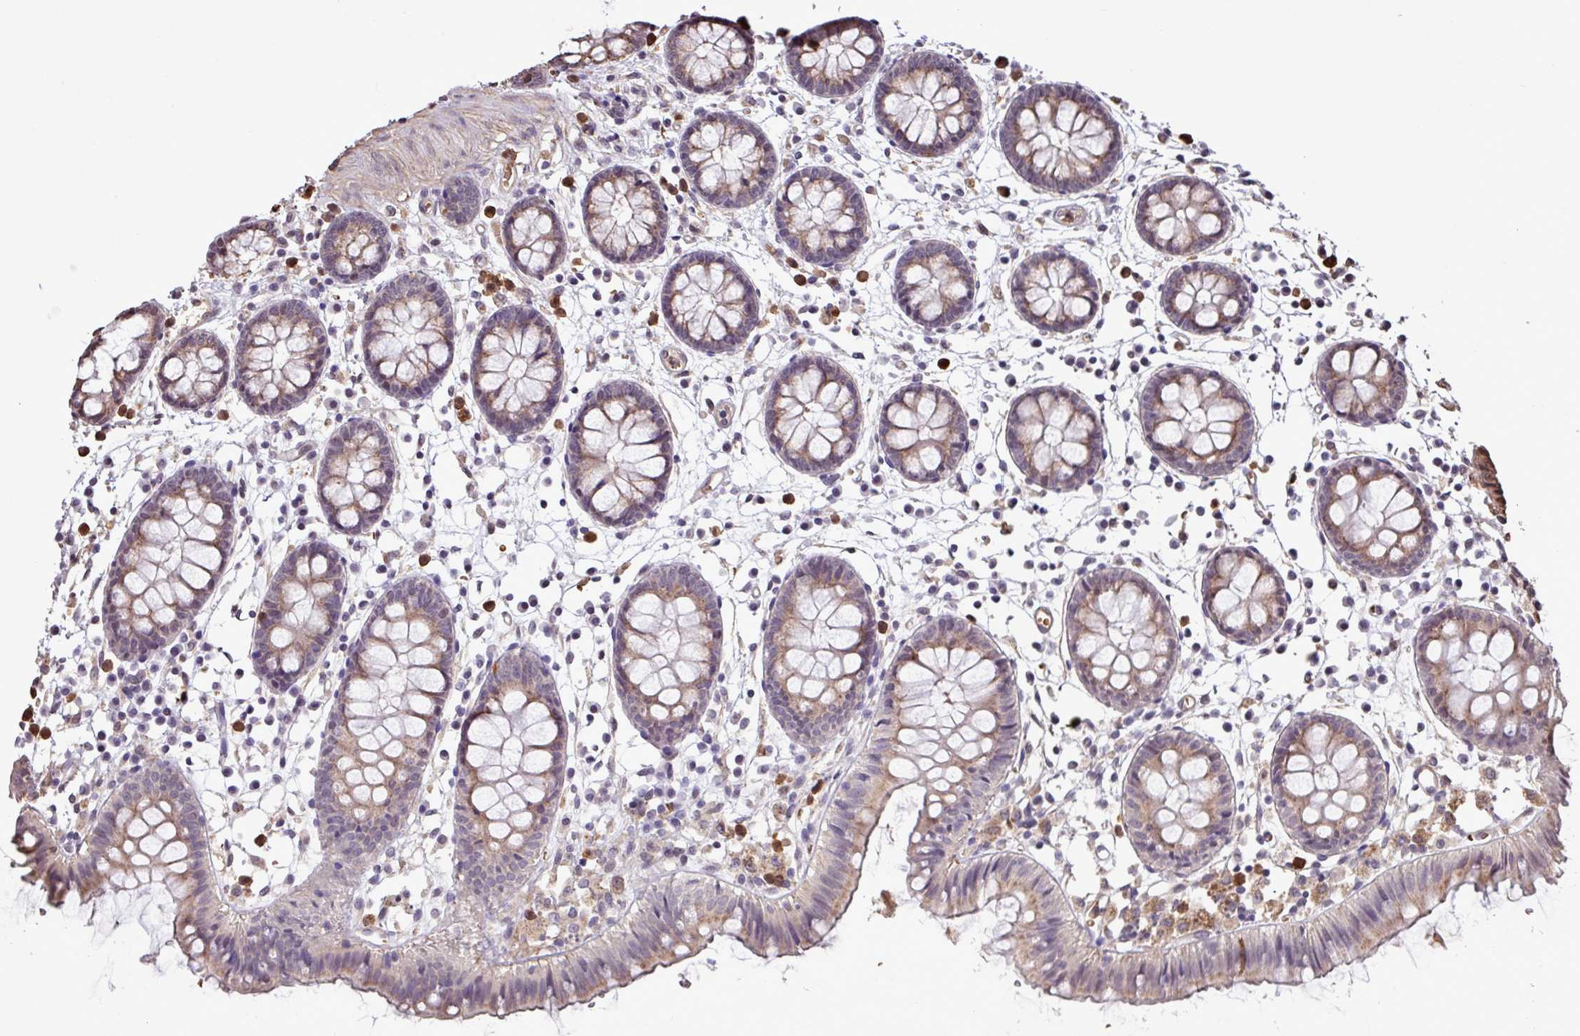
{"staining": {"intensity": "moderate", "quantity": ">75%", "location": "cytoplasmic/membranous,nuclear"}, "tissue": "colon", "cell_type": "Endothelial cells", "image_type": "normal", "snomed": [{"axis": "morphology", "description": "Normal tissue, NOS"}, {"axis": "topography", "description": "Colon"}], "caption": "Immunohistochemical staining of benign human colon shows moderate cytoplasmic/membranous,nuclear protein expression in approximately >75% of endothelial cells. The staining was performed using DAB (3,3'-diaminobenzidine) to visualize the protein expression in brown, while the nuclei were stained in blue with hematoxylin (Magnification: 20x).", "gene": "CHST11", "patient": {"sex": "female", "age": 84}}